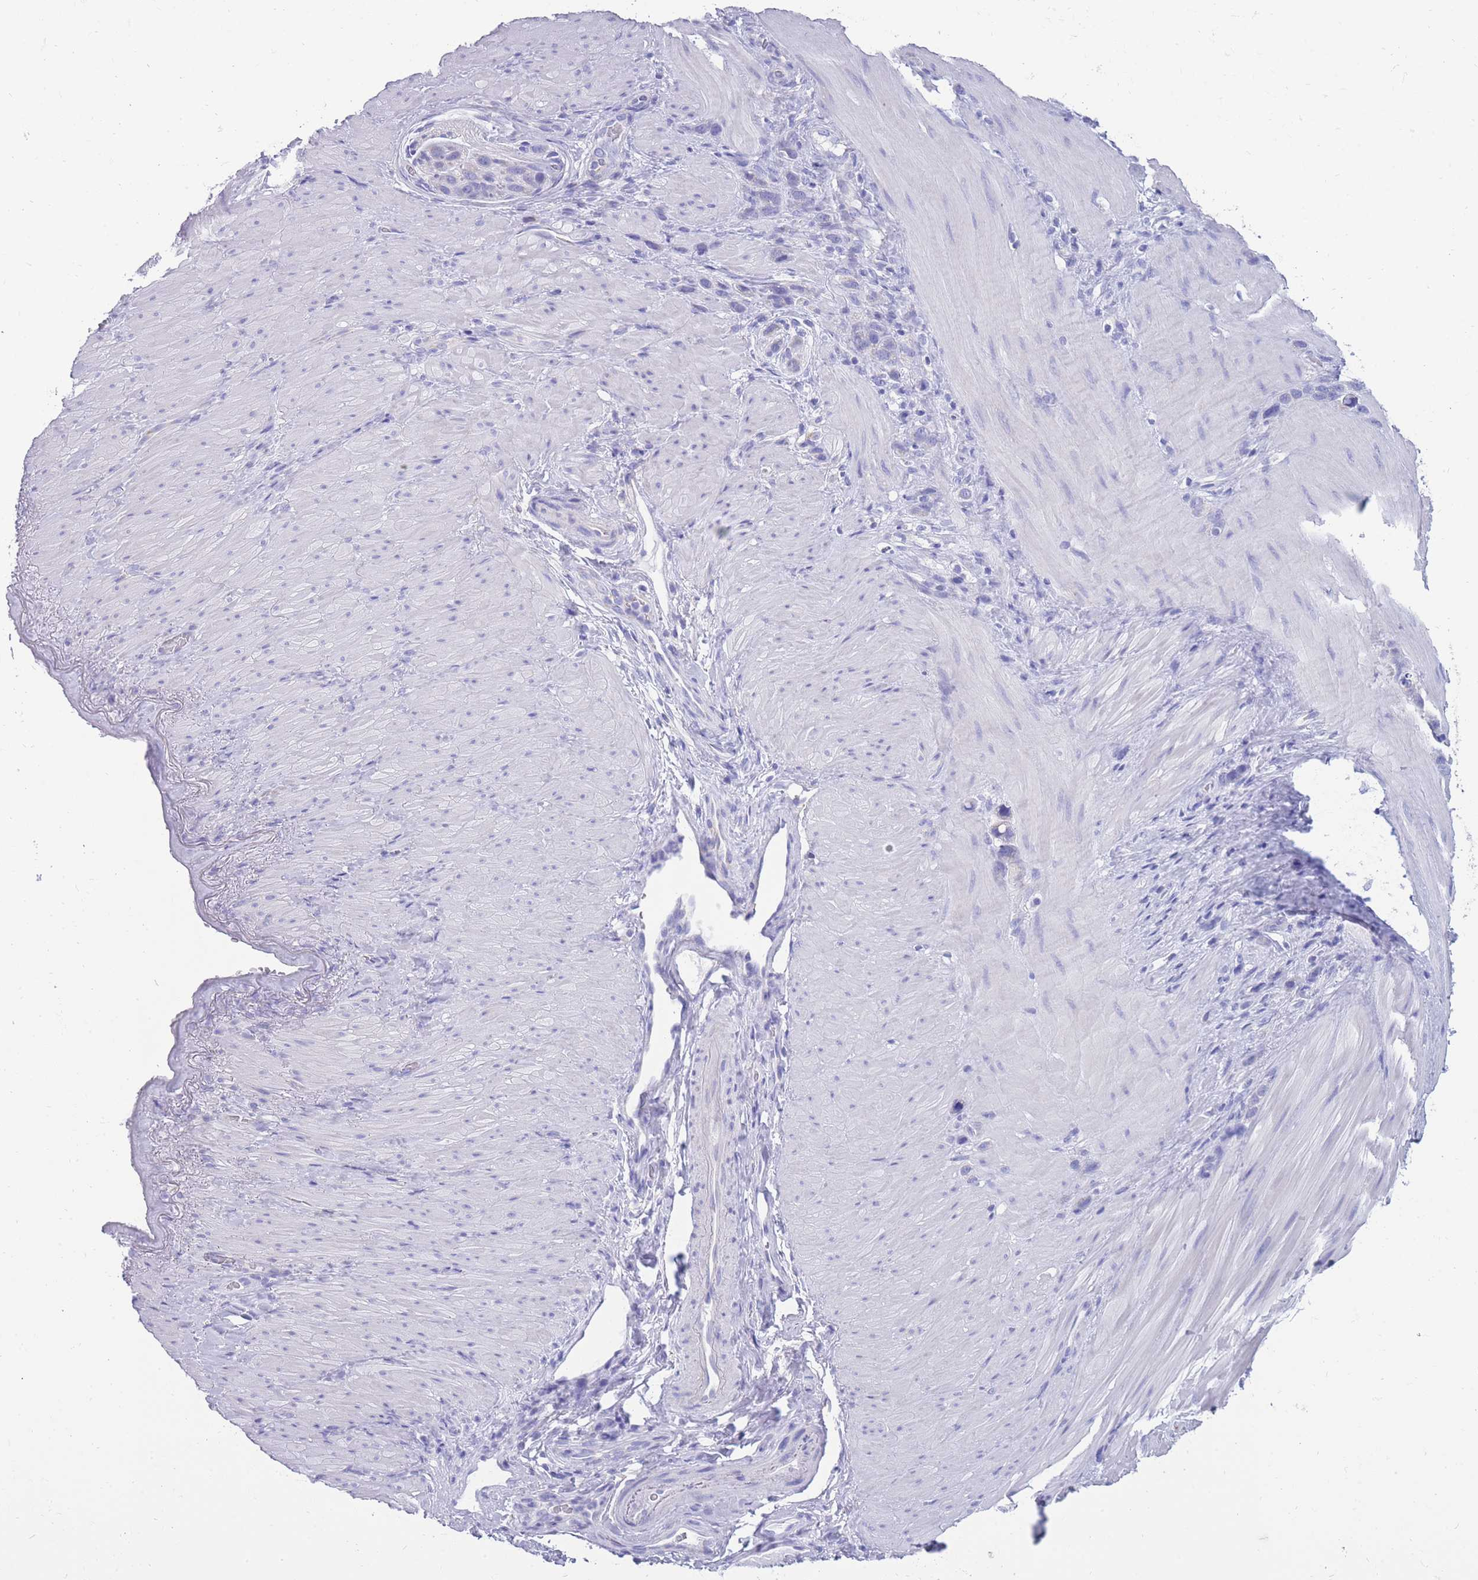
{"staining": {"intensity": "negative", "quantity": "none", "location": "none"}, "tissue": "stomach cancer", "cell_type": "Tumor cells", "image_type": "cancer", "snomed": [{"axis": "morphology", "description": "Adenocarcinoma, NOS"}, {"axis": "topography", "description": "Stomach"}], "caption": "Immunohistochemical staining of stomach cancer (adenocarcinoma) reveals no significant expression in tumor cells.", "gene": "INTS2", "patient": {"sex": "female", "age": 65}}